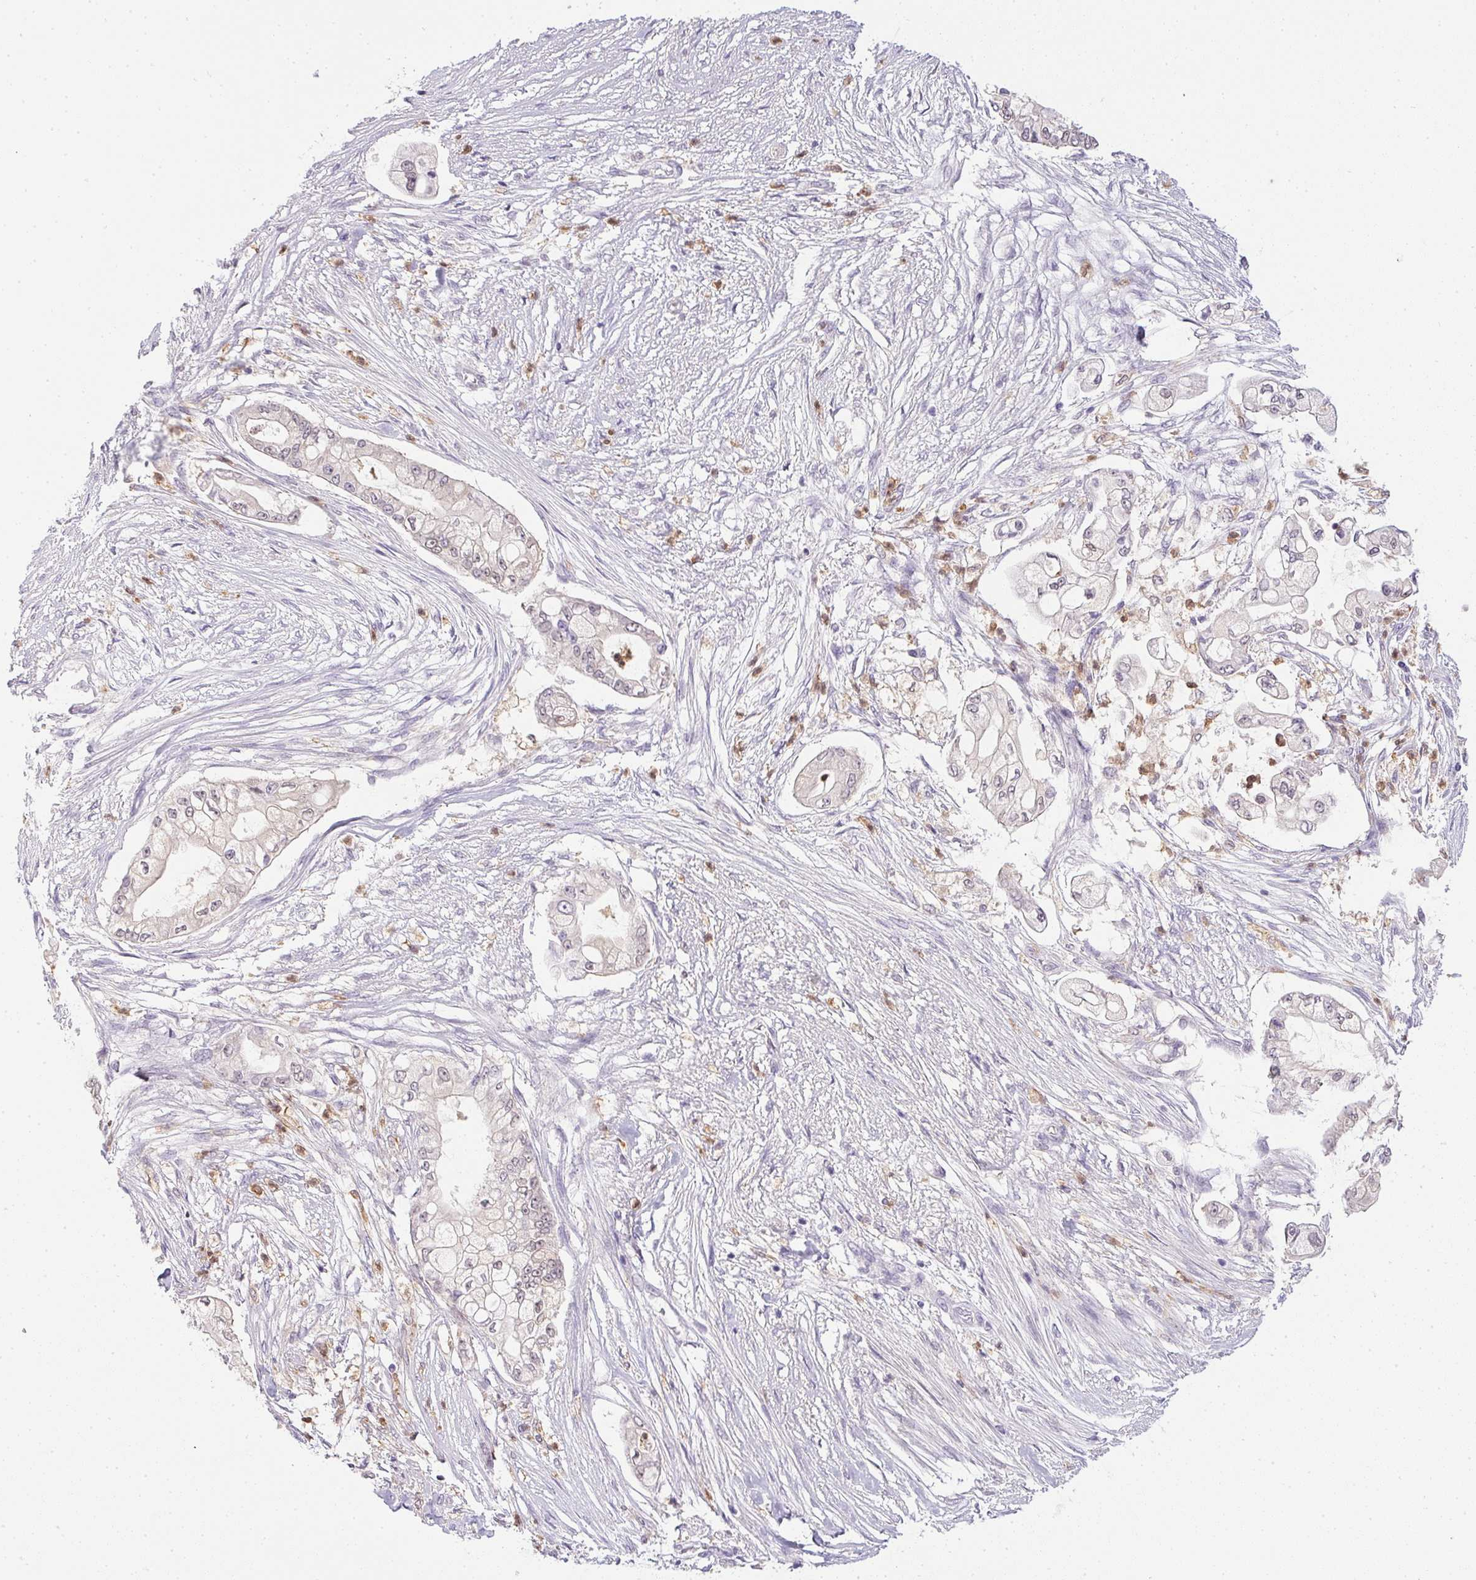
{"staining": {"intensity": "negative", "quantity": "none", "location": "none"}, "tissue": "pancreatic cancer", "cell_type": "Tumor cells", "image_type": "cancer", "snomed": [{"axis": "morphology", "description": "Adenocarcinoma, NOS"}, {"axis": "topography", "description": "Pancreas"}], "caption": "Tumor cells show no significant expression in pancreatic cancer.", "gene": "DNAJC5G", "patient": {"sex": "female", "age": 69}}